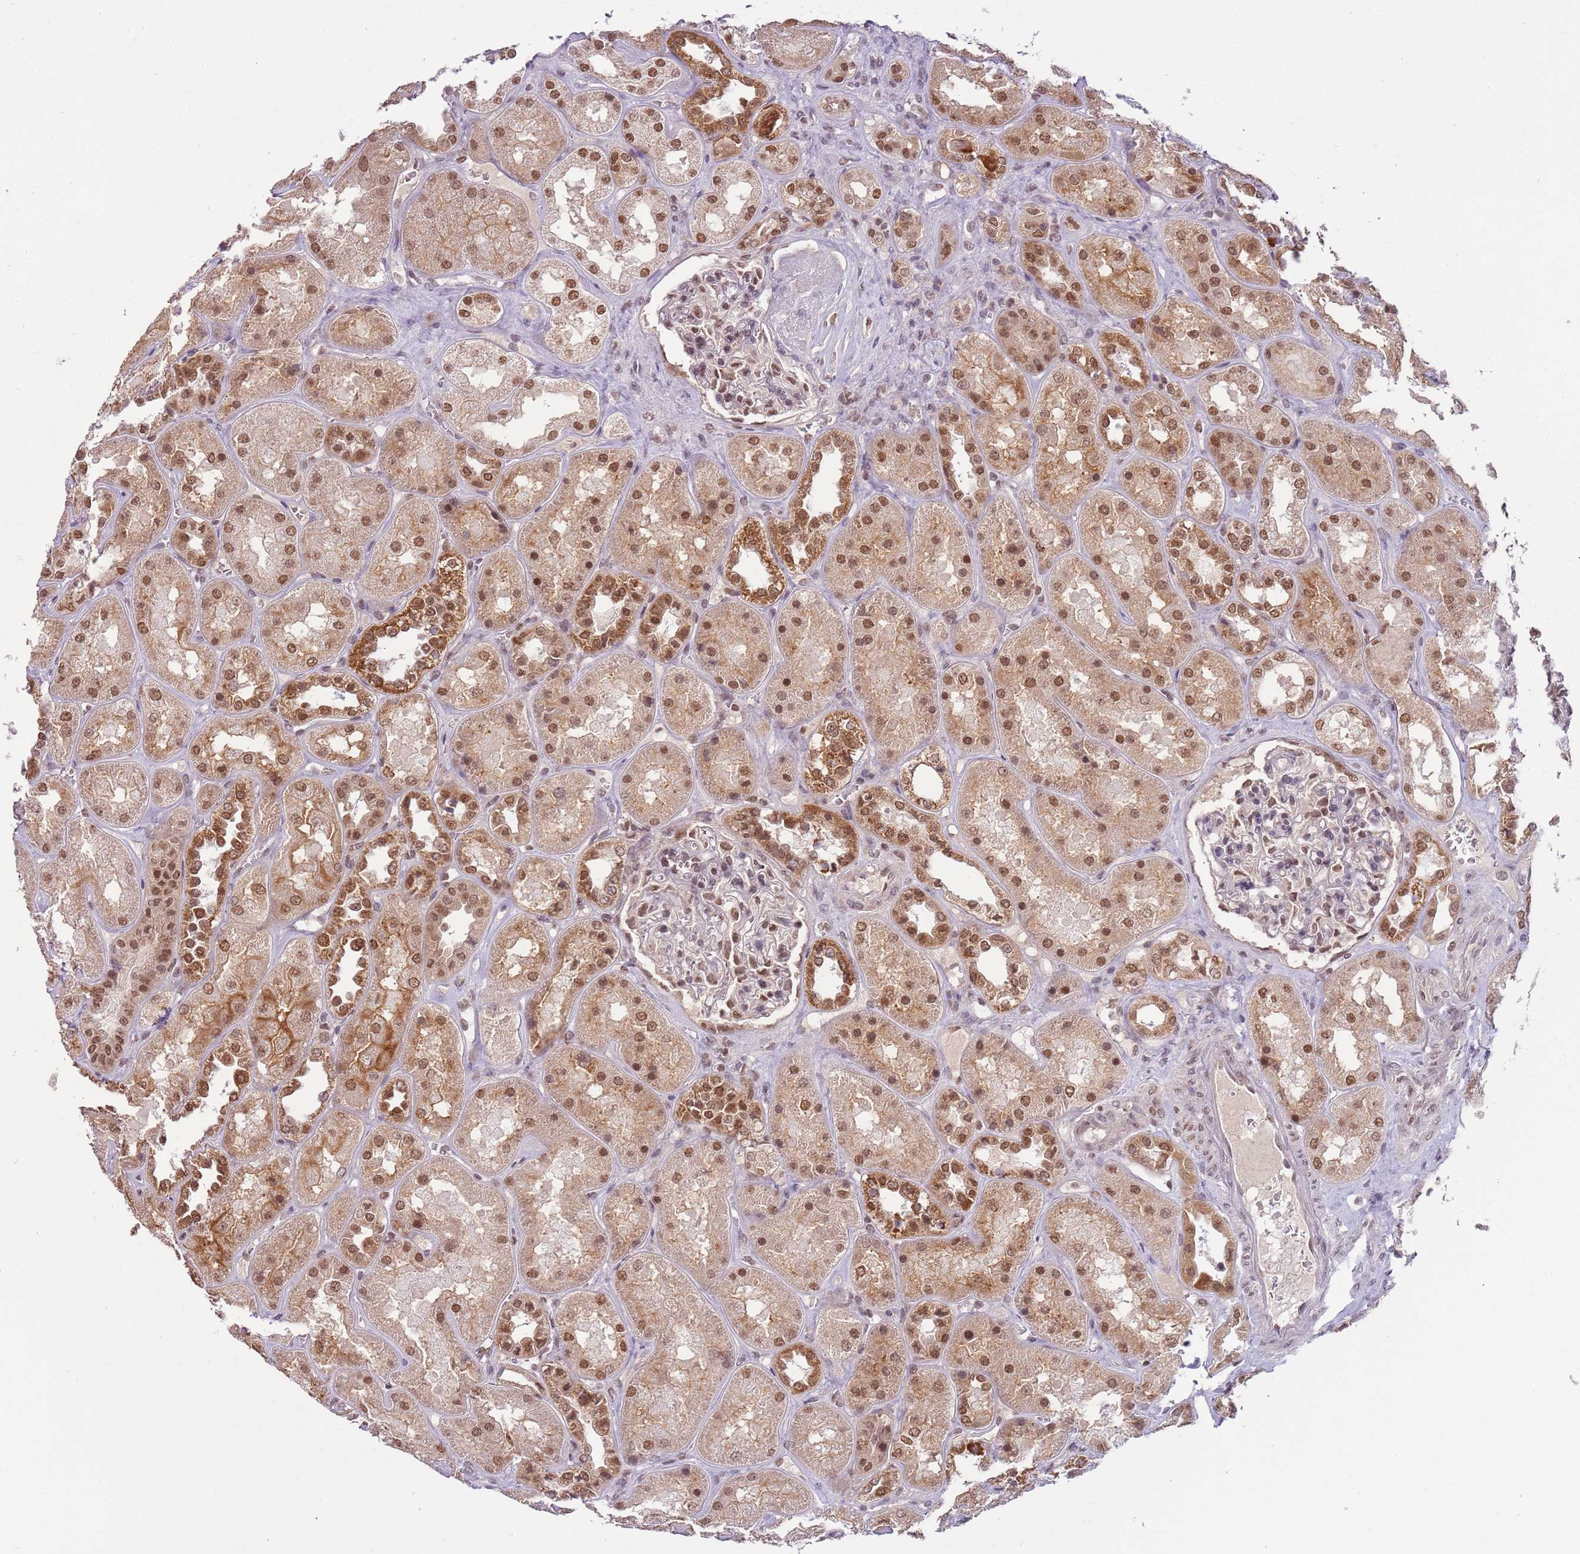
{"staining": {"intensity": "moderate", "quantity": "25%-75%", "location": "nuclear"}, "tissue": "kidney", "cell_type": "Cells in glomeruli", "image_type": "normal", "snomed": [{"axis": "morphology", "description": "Normal tissue, NOS"}, {"axis": "topography", "description": "Kidney"}], "caption": "A brown stain highlights moderate nuclear positivity of a protein in cells in glomeruli of benign human kidney.", "gene": "FAM120AOS", "patient": {"sex": "male", "age": 70}}